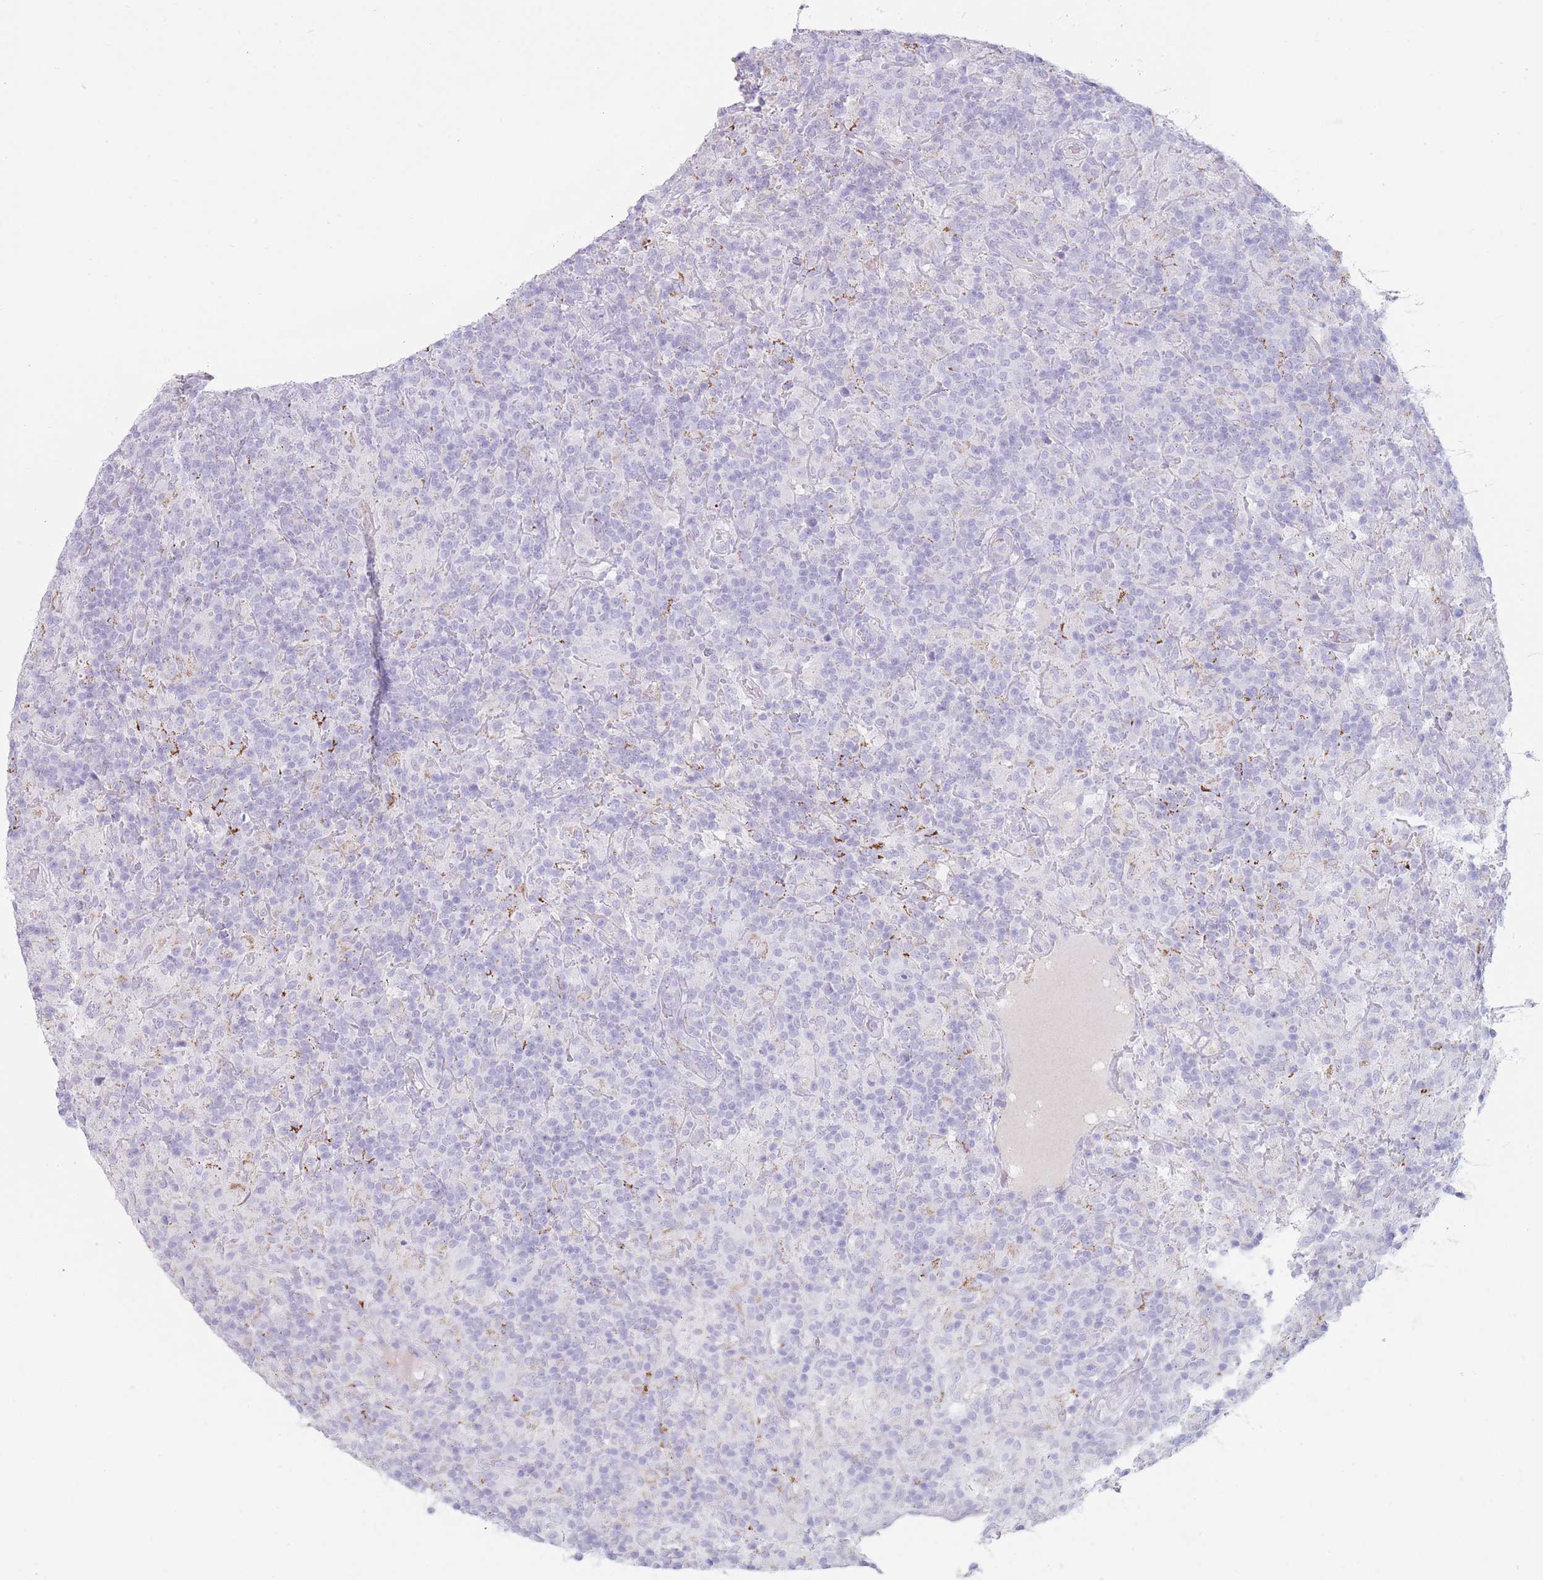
{"staining": {"intensity": "negative", "quantity": "none", "location": "none"}, "tissue": "lymphoma", "cell_type": "Tumor cells", "image_type": "cancer", "snomed": [{"axis": "morphology", "description": "Hodgkin's disease, NOS"}, {"axis": "topography", "description": "Lymph node"}], "caption": "Immunohistochemical staining of Hodgkin's disease displays no significant staining in tumor cells.", "gene": "GPR12", "patient": {"sex": "male", "age": 70}}